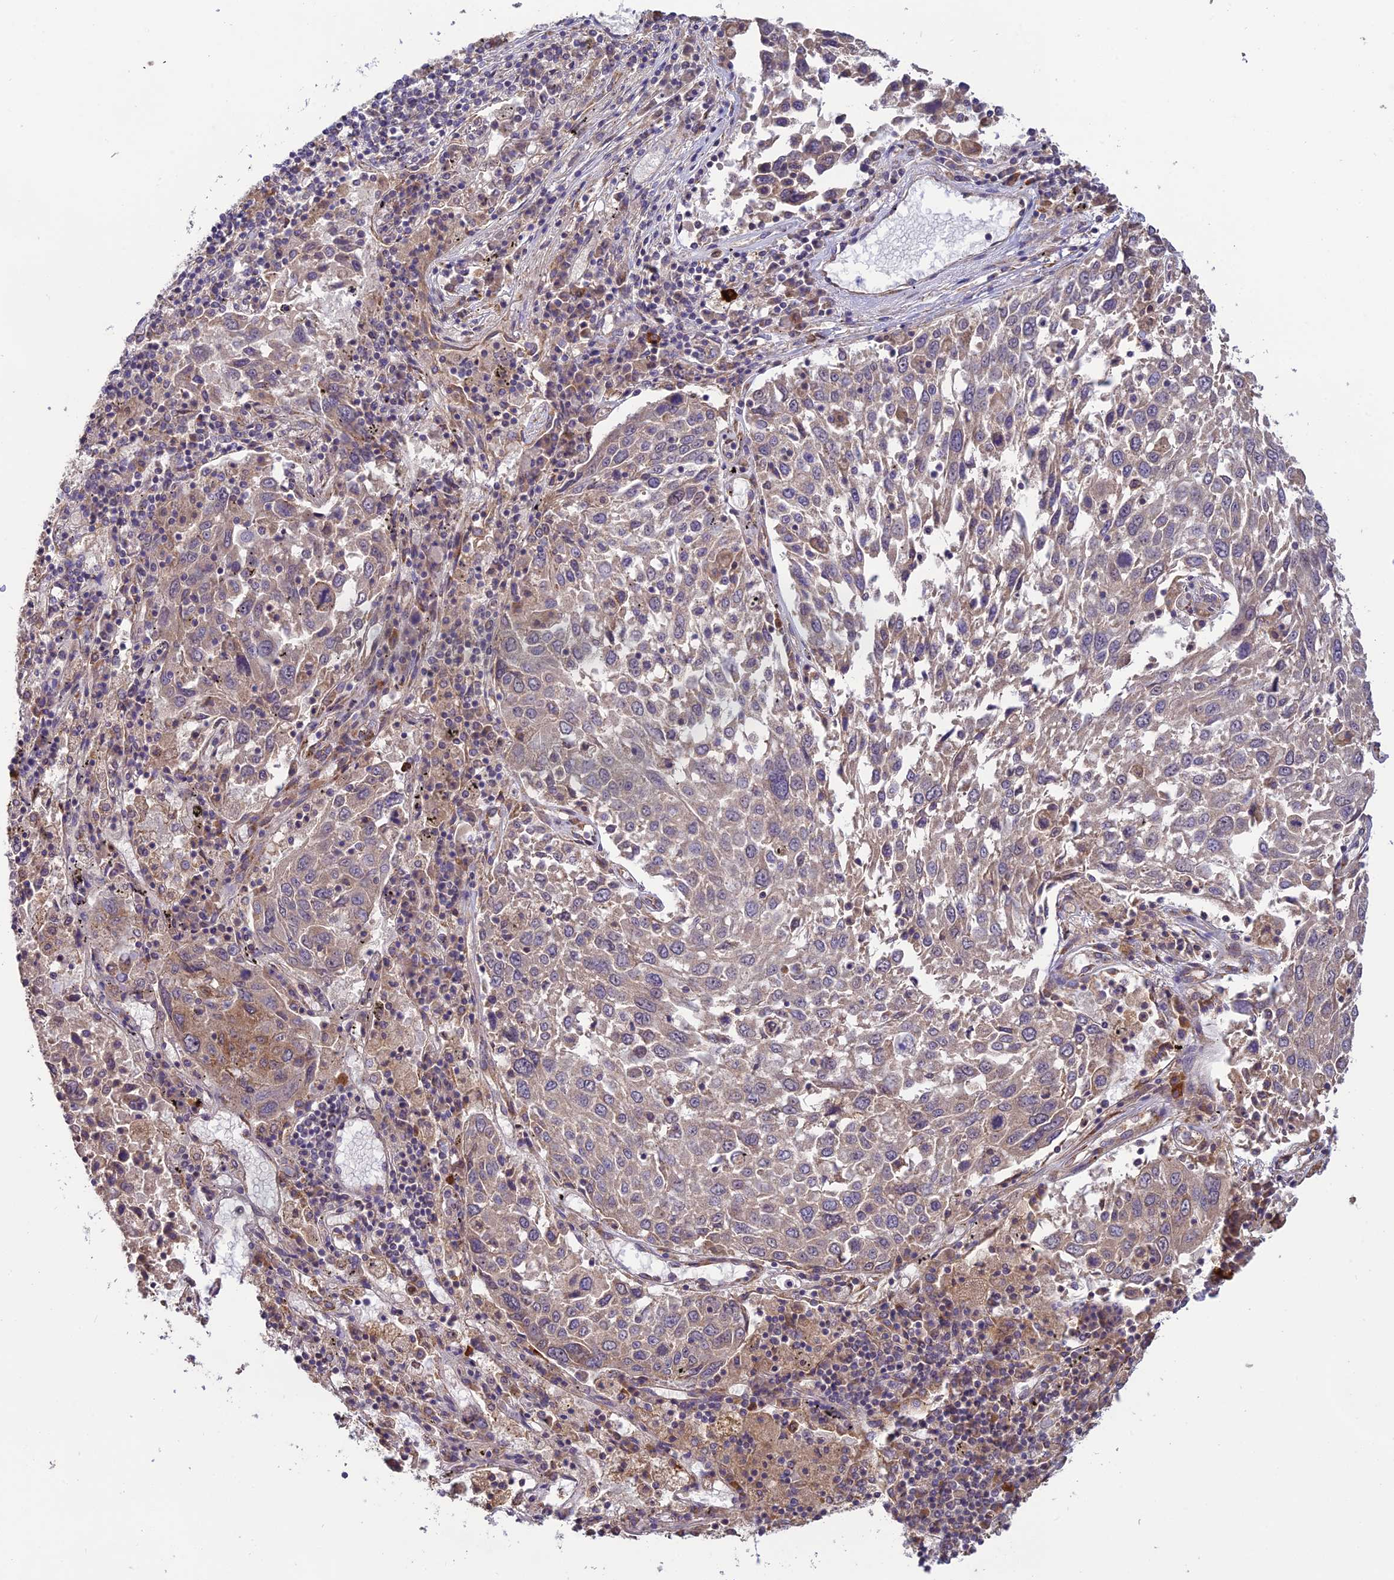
{"staining": {"intensity": "negative", "quantity": "none", "location": "none"}, "tissue": "lung cancer", "cell_type": "Tumor cells", "image_type": "cancer", "snomed": [{"axis": "morphology", "description": "Squamous cell carcinoma, NOS"}, {"axis": "topography", "description": "Lung"}], "caption": "Tumor cells are negative for protein expression in human lung squamous cell carcinoma. The staining is performed using DAB brown chromogen with nuclei counter-stained in using hematoxylin.", "gene": "MRNIP", "patient": {"sex": "male", "age": 65}}